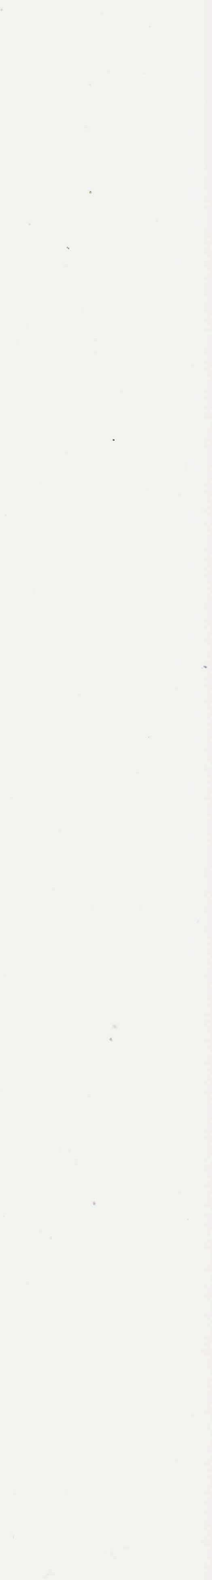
{"staining": {"intensity": "moderate", "quantity": ">75%", "location": "cytoplasmic/membranous"}, "tissue": "endometrial cancer", "cell_type": "Tumor cells", "image_type": "cancer", "snomed": [{"axis": "morphology", "description": "Adenocarcinoma, NOS"}, {"axis": "topography", "description": "Endometrium"}], "caption": "Moderate cytoplasmic/membranous staining is seen in approximately >75% of tumor cells in endometrial cancer (adenocarcinoma).", "gene": "INF2", "patient": {"sex": "female", "age": 75}}